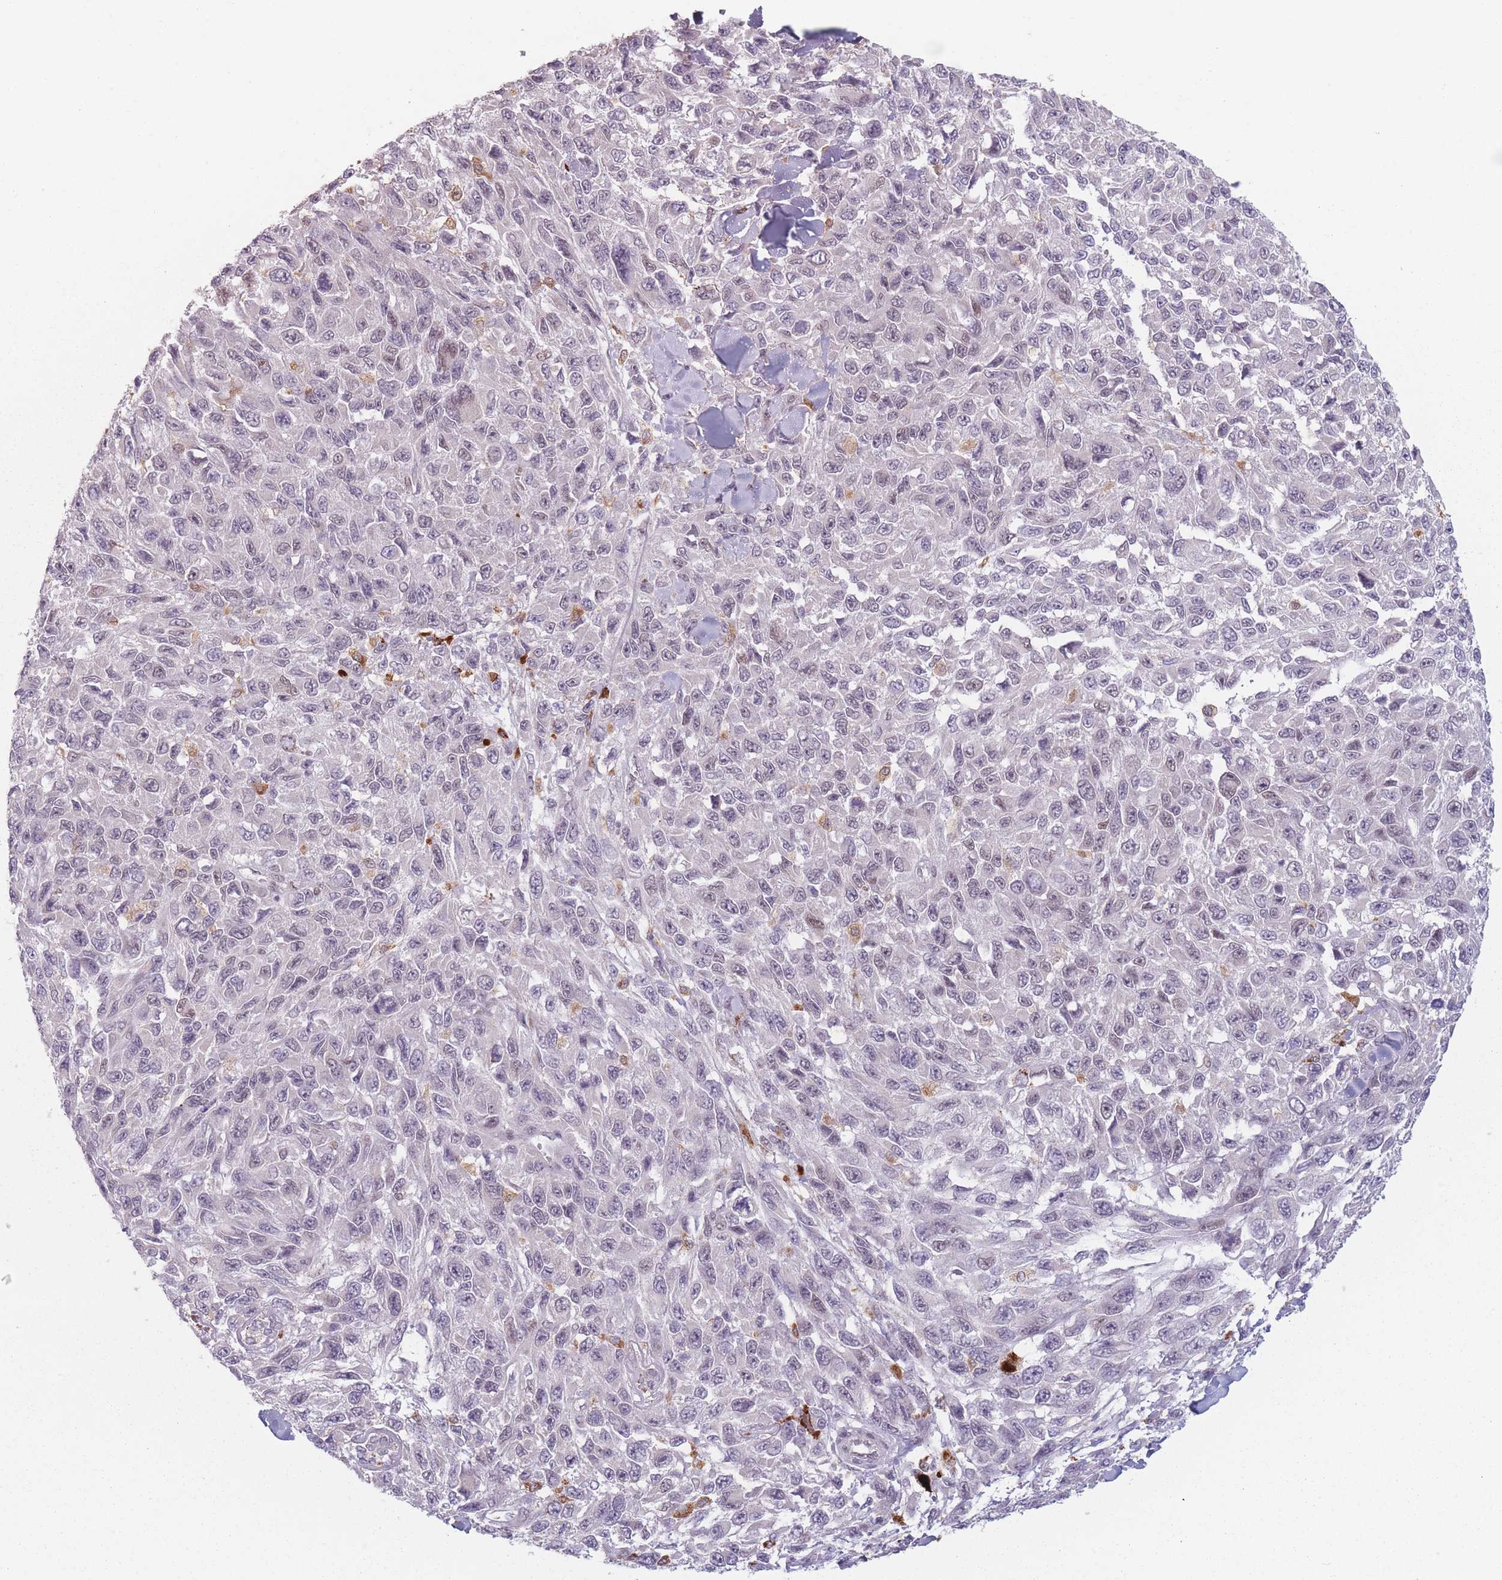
{"staining": {"intensity": "negative", "quantity": "none", "location": "none"}, "tissue": "melanoma", "cell_type": "Tumor cells", "image_type": "cancer", "snomed": [{"axis": "morphology", "description": "Malignant melanoma, NOS"}, {"axis": "topography", "description": "Skin"}], "caption": "Malignant melanoma stained for a protein using IHC shows no staining tumor cells.", "gene": "OR10C1", "patient": {"sex": "female", "age": 96}}